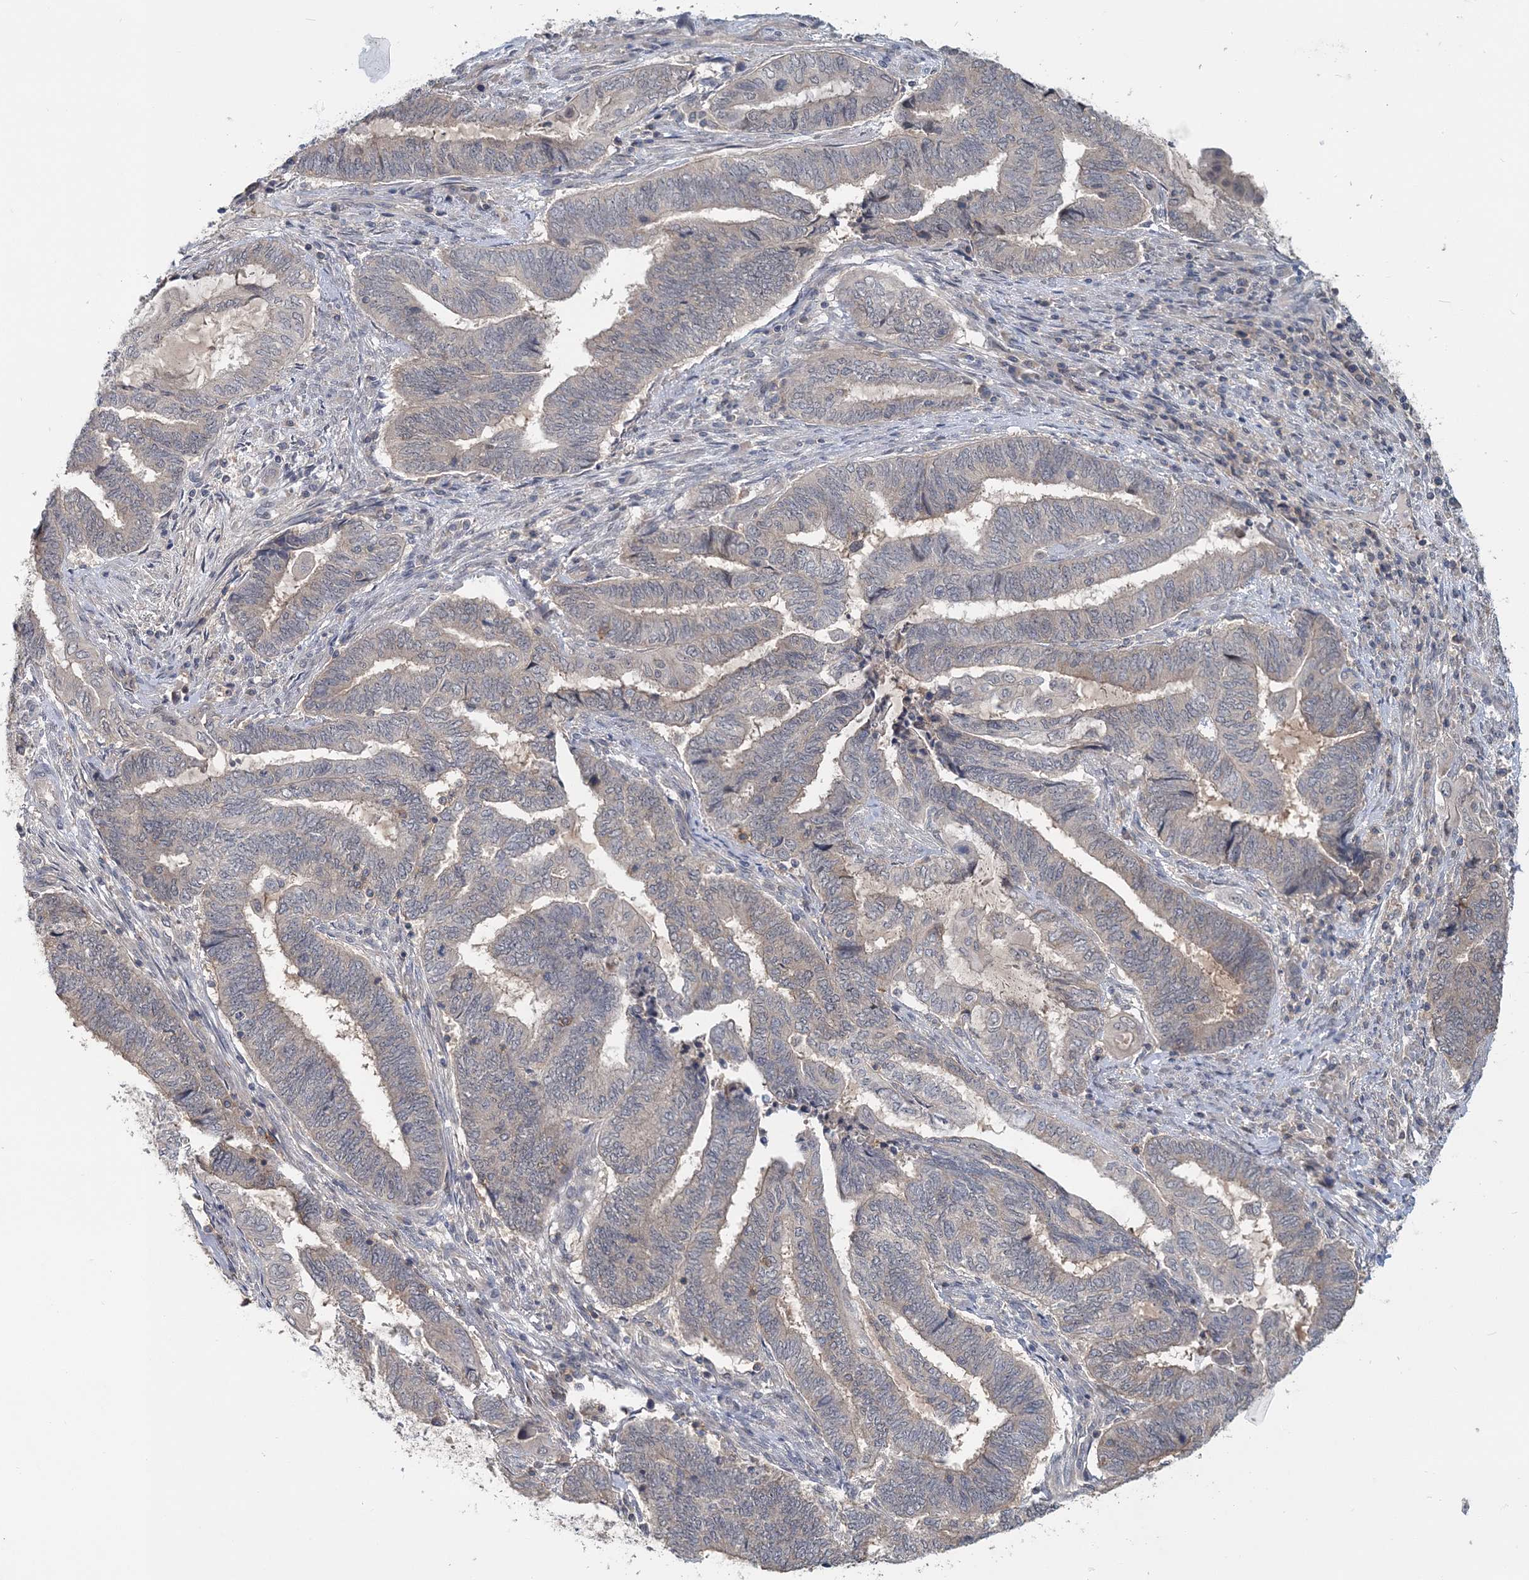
{"staining": {"intensity": "negative", "quantity": "none", "location": "none"}, "tissue": "endometrial cancer", "cell_type": "Tumor cells", "image_type": "cancer", "snomed": [{"axis": "morphology", "description": "Adenocarcinoma, NOS"}, {"axis": "topography", "description": "Uterus"}, {"axis": "topography", "description": "Endometrium"}], "caption": "A histopathology image of endometrial adenocarcinoma stained for a protein displays no brown staining in tumor cells.", "gene": "RNF25", "patient": {"sex": "female", "age": 70}}